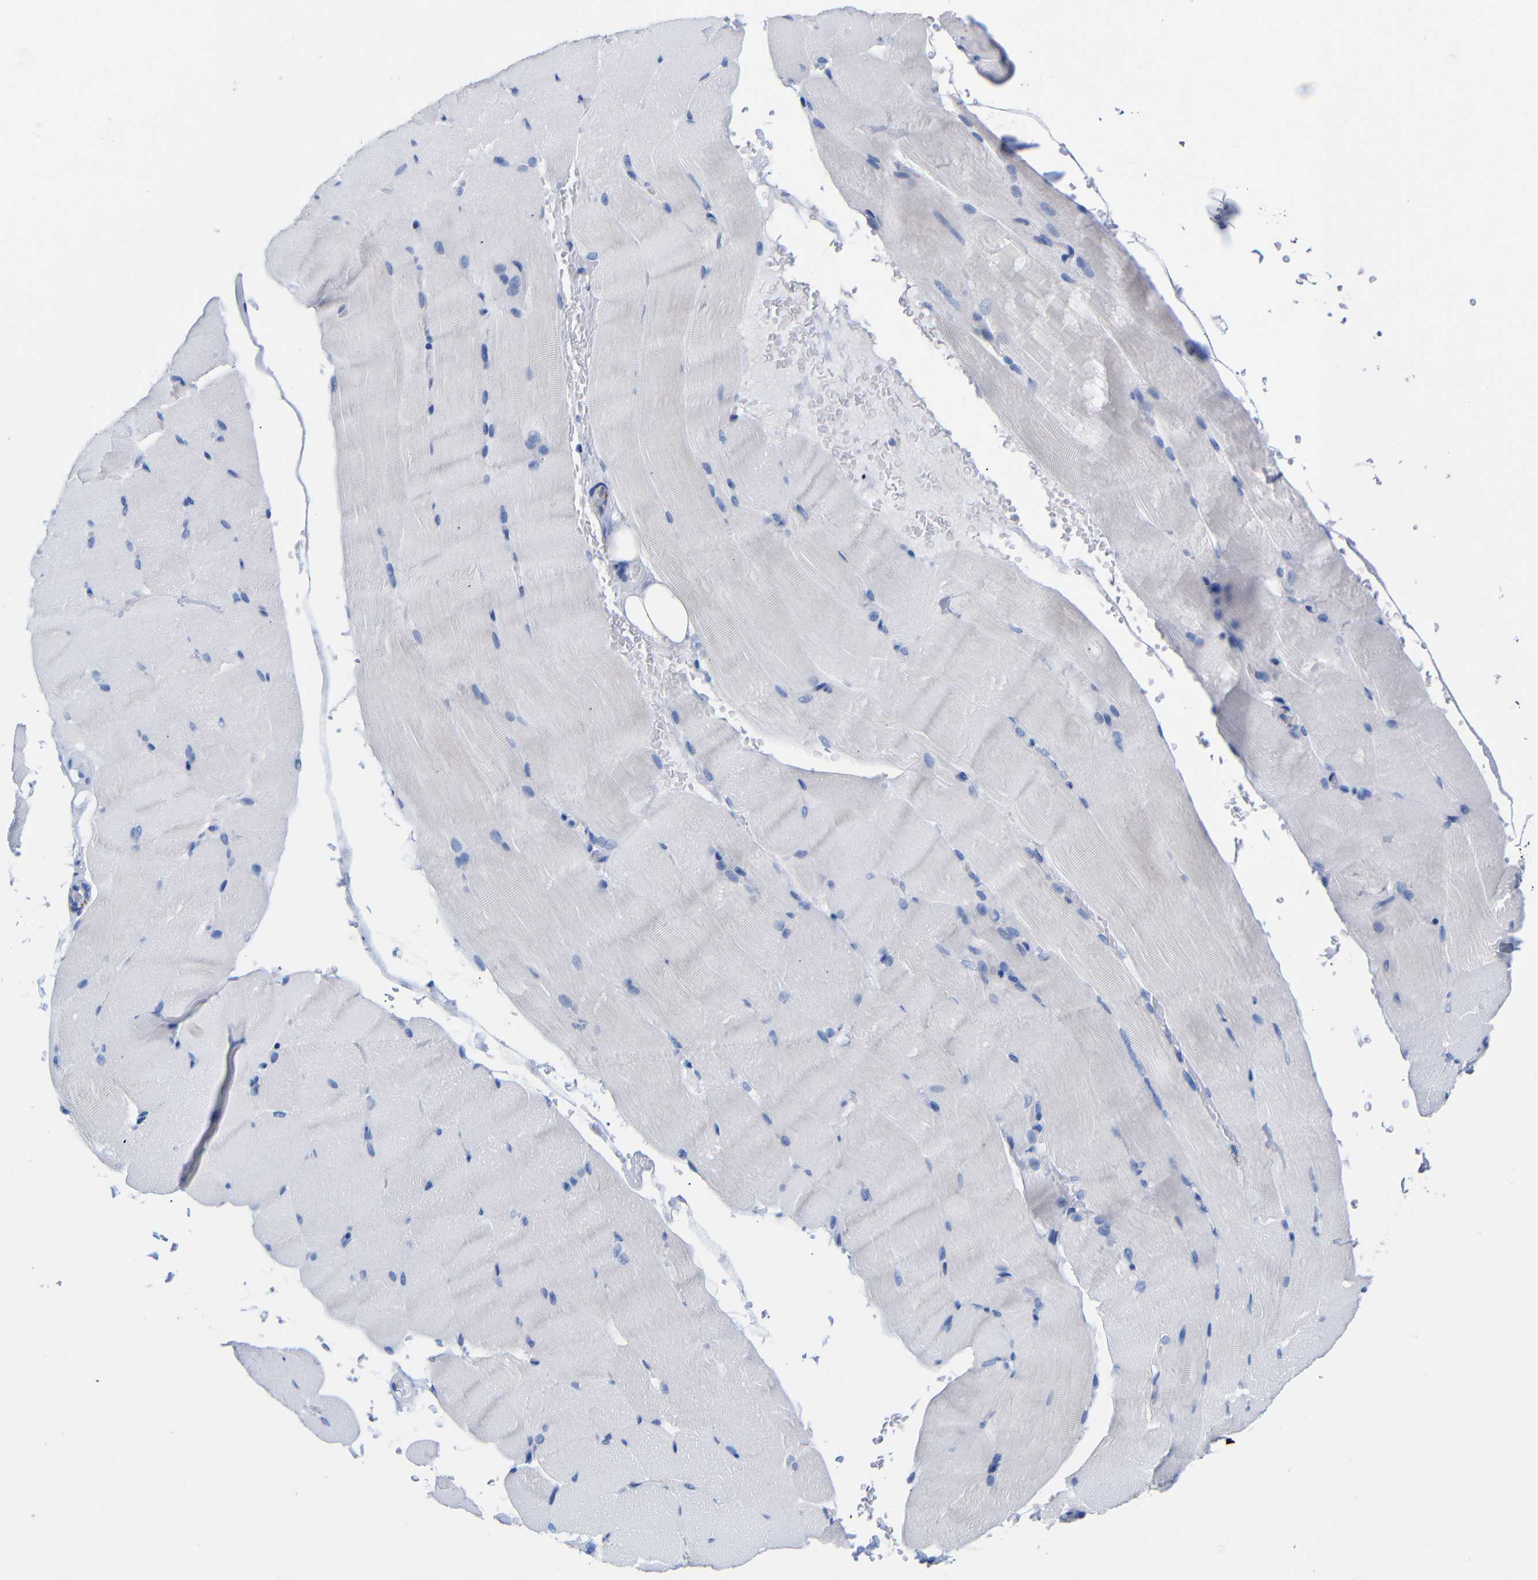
{"staining": {"intensity": "negative", "quantity": "none", "location": "none"}, "tissue": "skeletal muscle", "cell_type": "Myocytes", "image_type": "normal", "snomed": [{"axis": "morphology", "description": "Normal tissue, NOS"}, {"axis": "topography", "description": "Skeletal muscle"}, {"axis": "topography", "description": "Parathyroid gland"}], "caption": "This is an immunohistochemistry image of unremarkable skeletal muscle. There is no positivity in myocytes.", "gene": "CGNL1", "patient": {"sex": "female", "age": 37}}